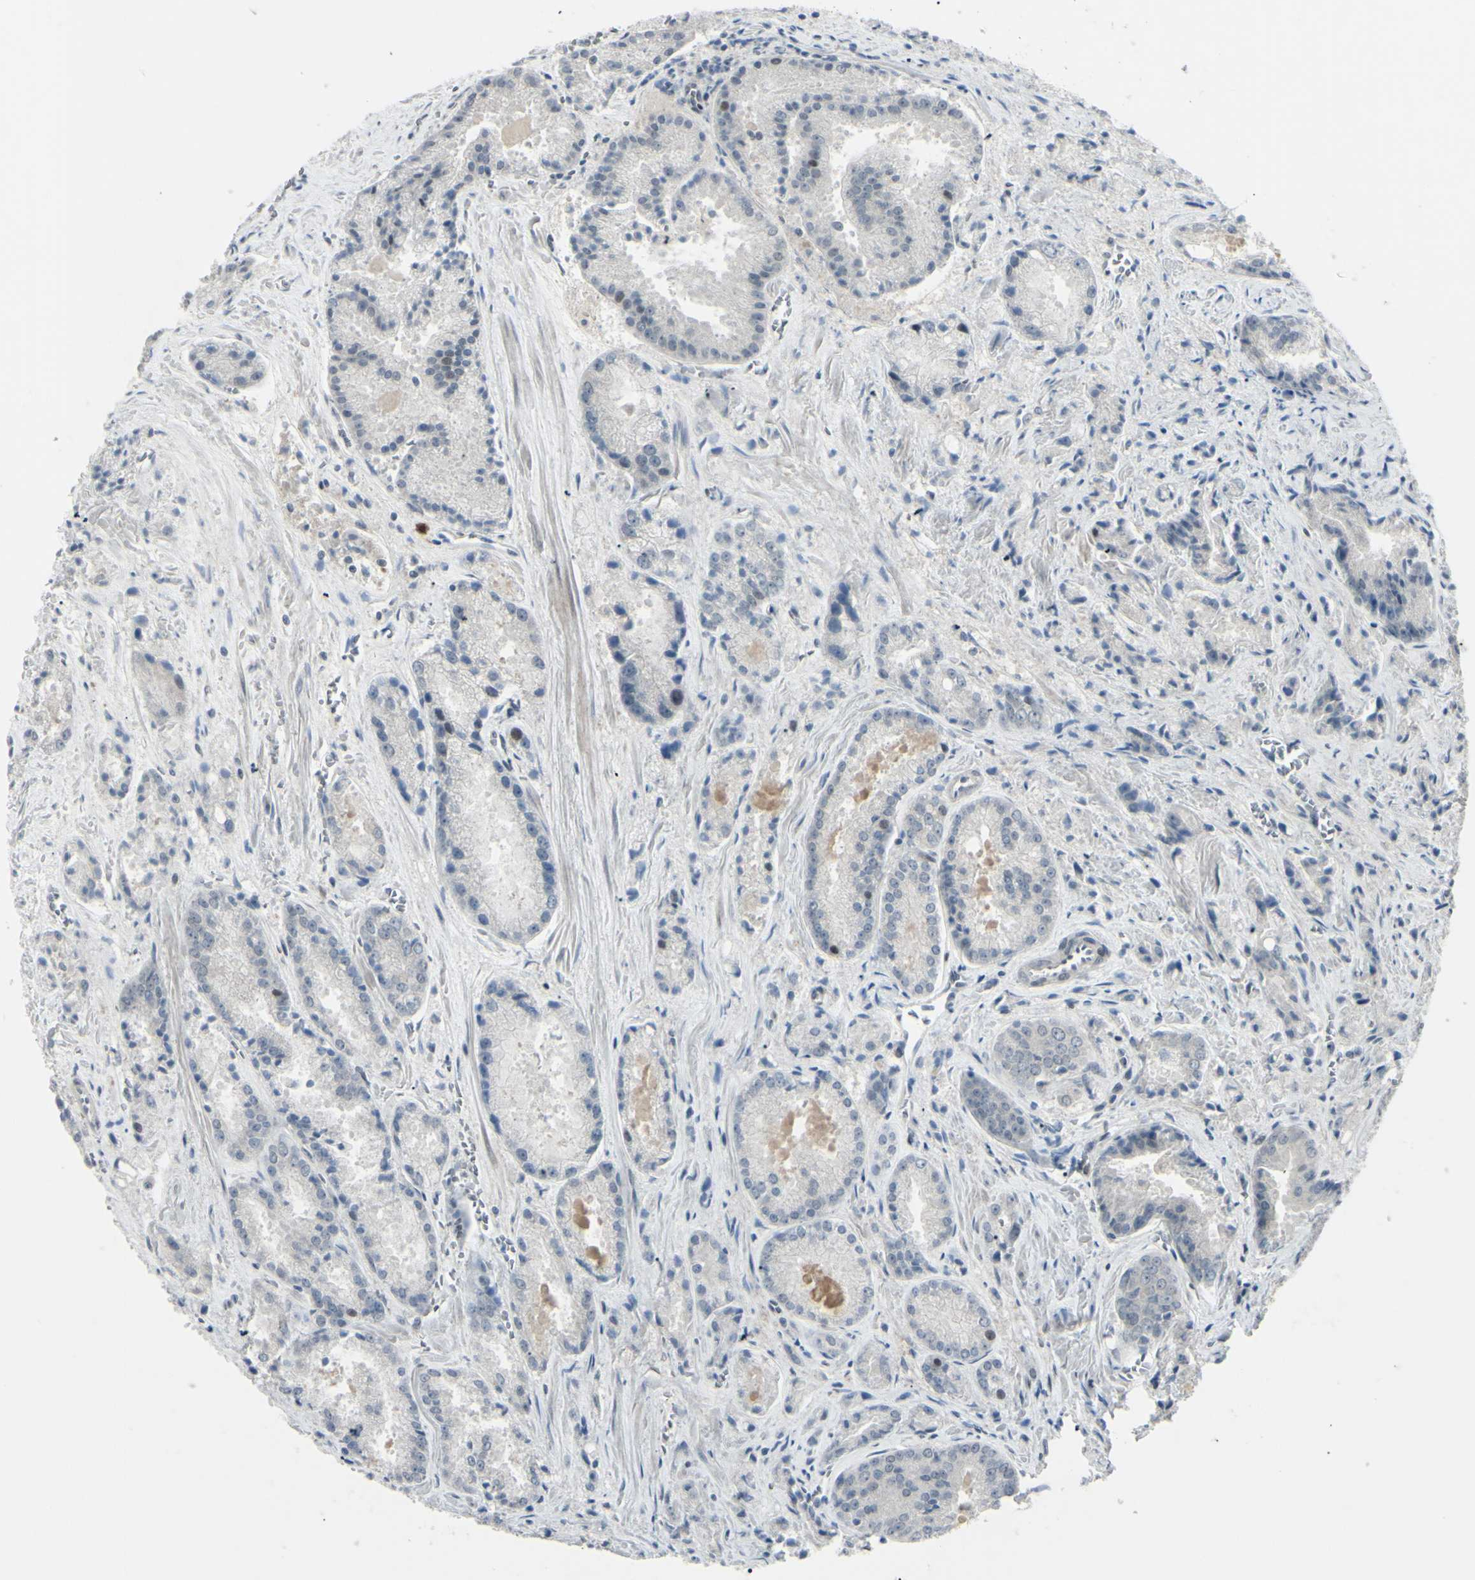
{"staining": {"intensity": "negative", "quantity": "none", "location": "none"}, "tissue": "prostate cancer", "cell_type": "Tumor cells", "image_type": "cancer", "snomed": [{"axis": "morphology", "description": "Adenocarcinoma, Low grade"}, {"axis": "topography", "description": "Prostate"}], "caption": "Tumor cells are negative for protein expression in human prostate cancer.", "gene": "ETNK1", "patient": {"sex": "male", "age": 64}}